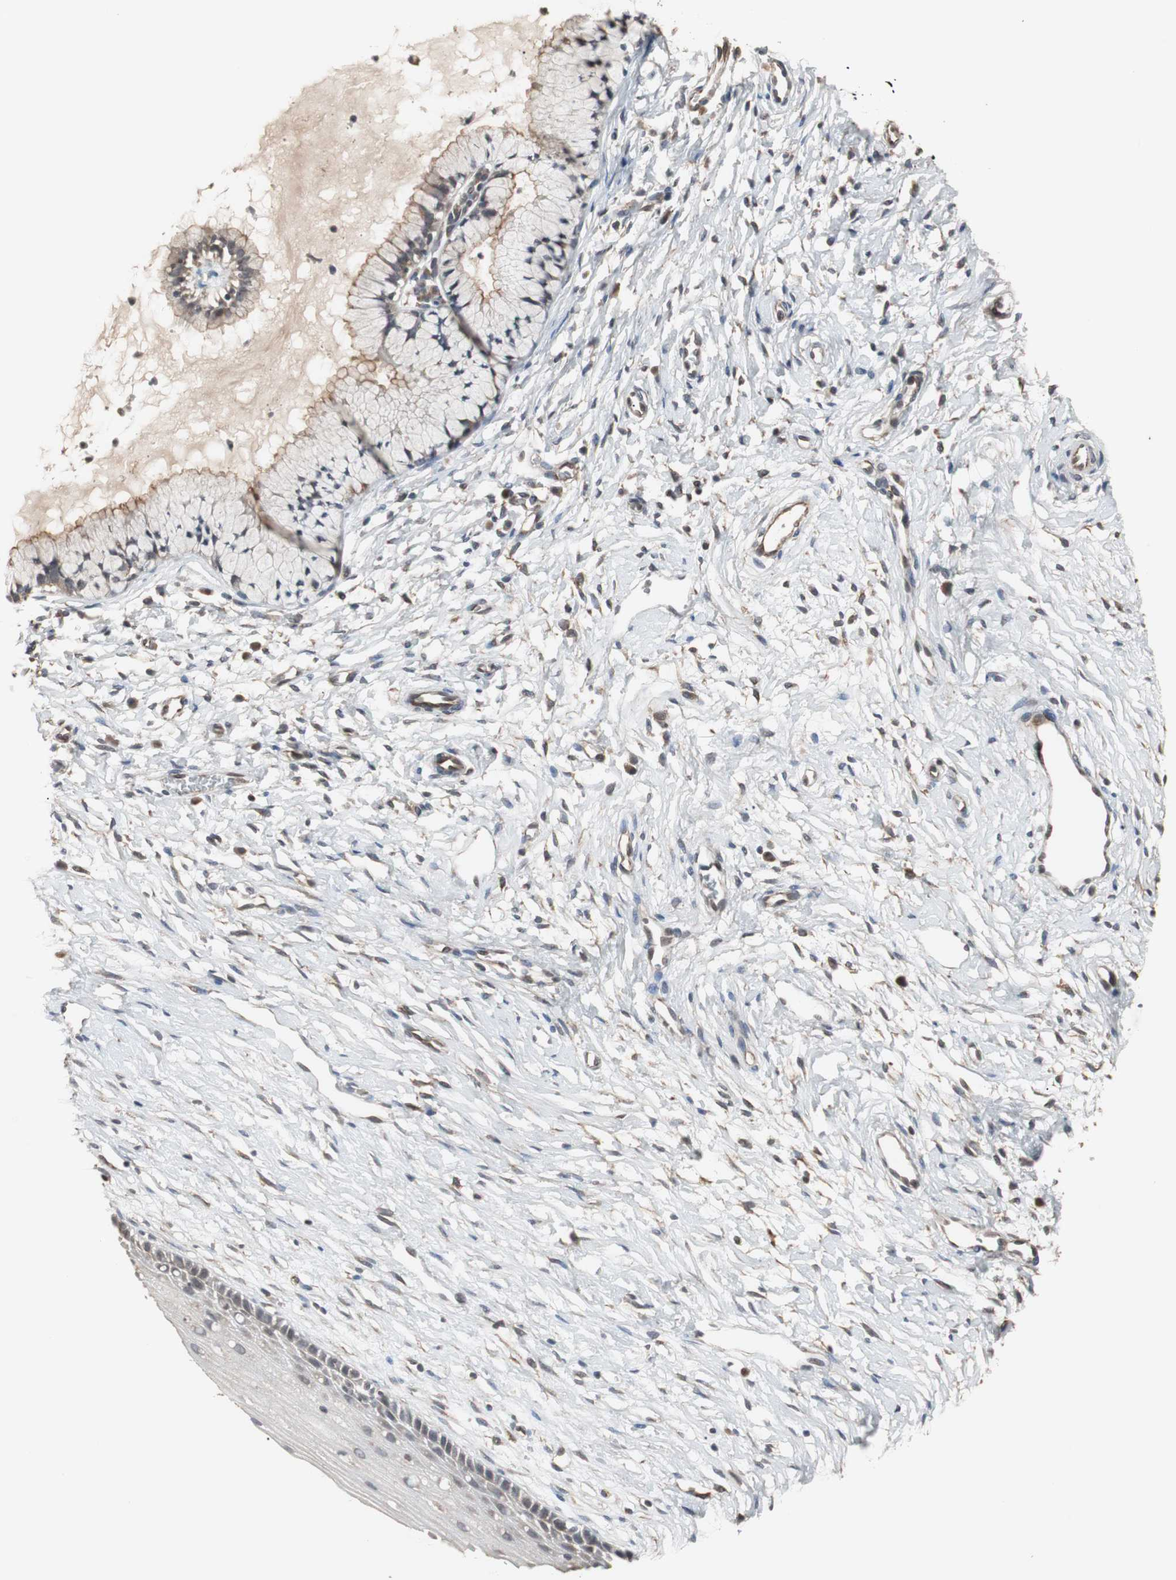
{"staining": {"intensity": "weak", "quantity": ">75%", "location": "cytoplasmic/membranous"}, "tissue": "cervix", "cell_type": "Glandular cells", "image_type": "normal", "snomed": [{"axis": "morphology", "description": "Normal tissue, NOS"}, {"axis": "topography", "description": "Cervix"}], "caption": "A high-resolution micrograph shows IHC staining of unremarkable cervix, which demonstrates weak cytoplasmic/membranous positivity in about >75% of glandular cells. (DAB IHC with brightfield microscopy, high magnification).", "gene": "ATP2B2", "patient": {"sex": "female", "age": 46}}